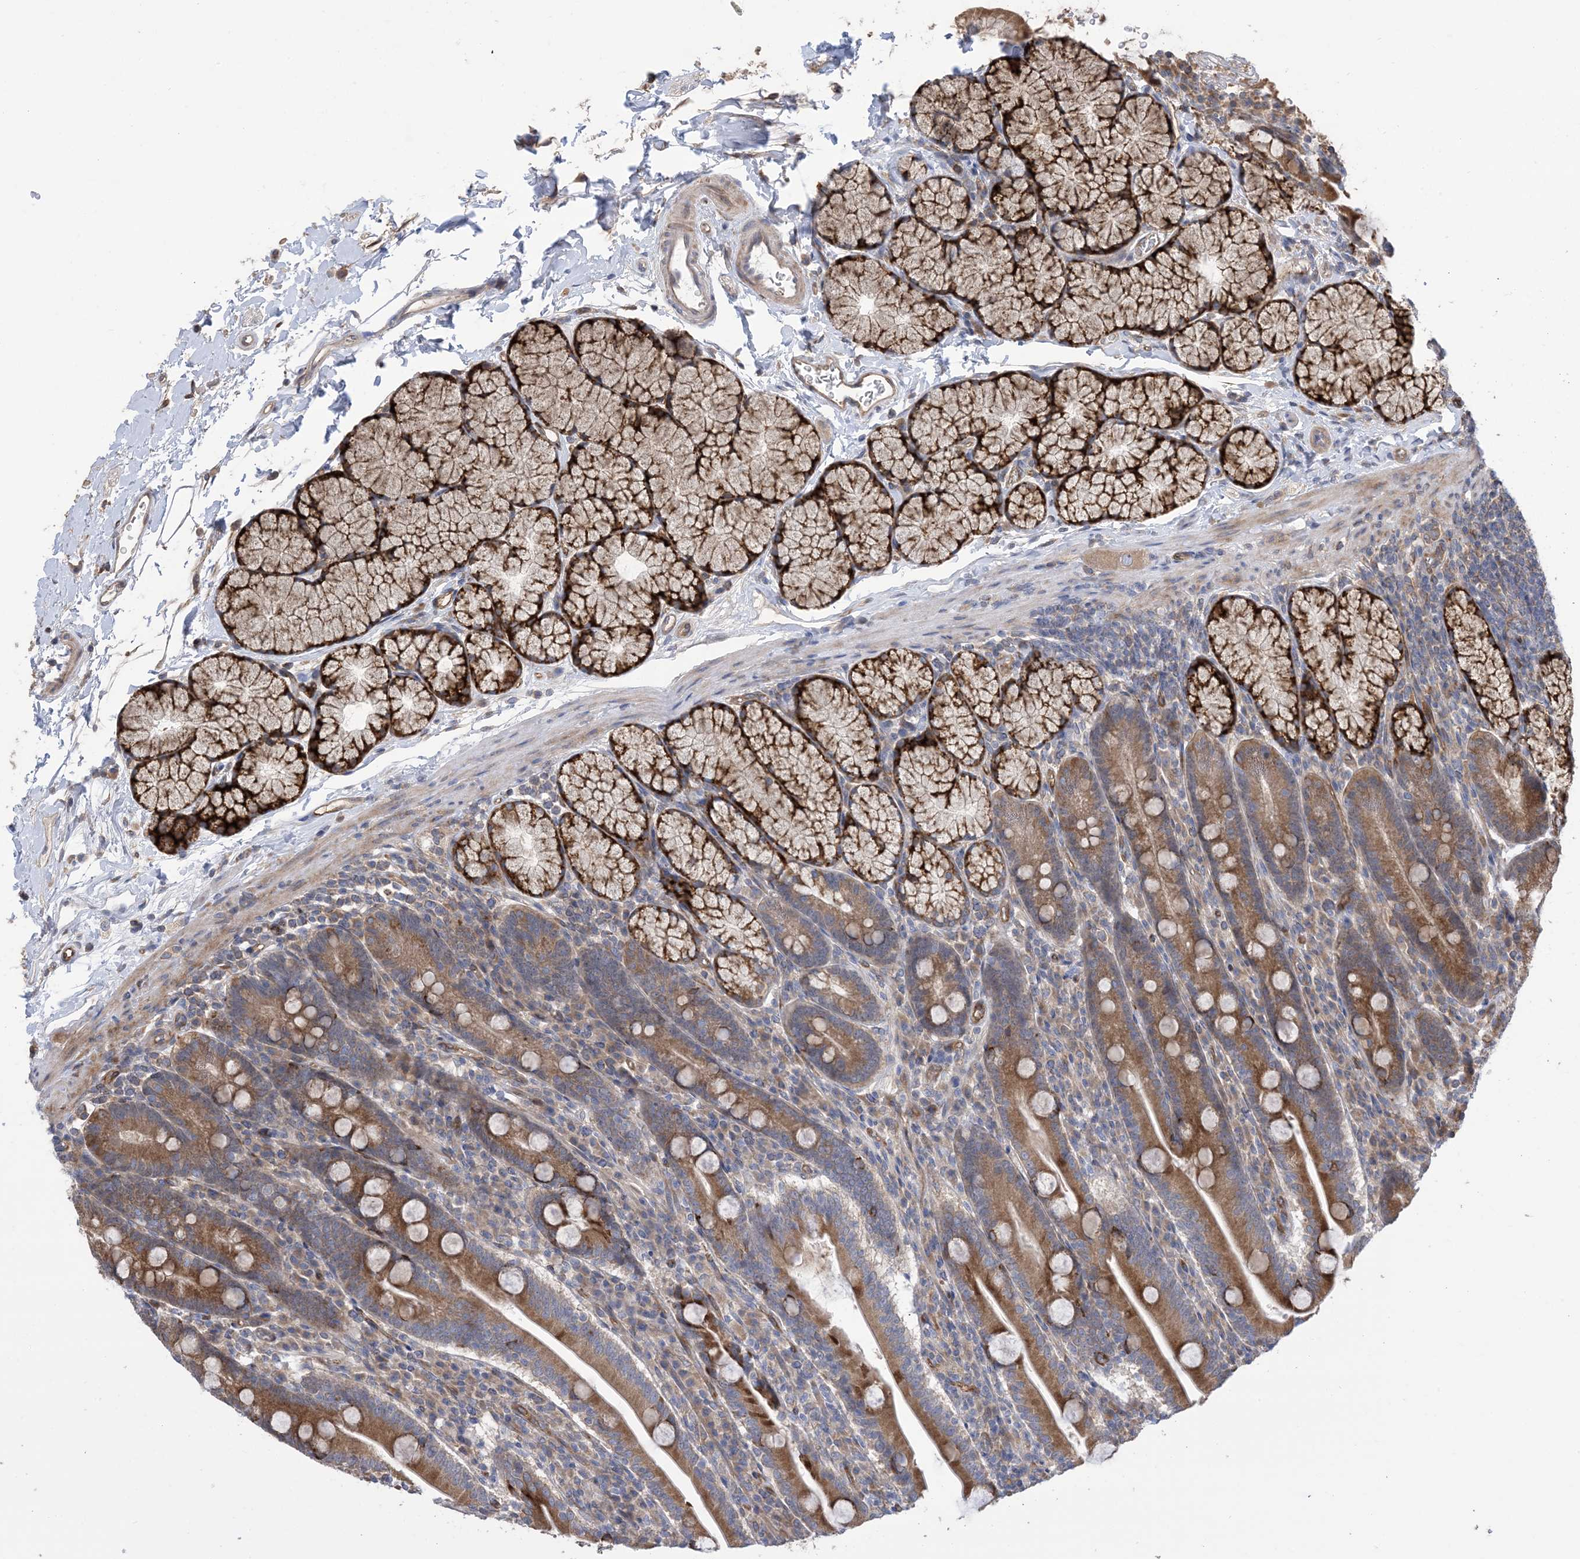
{"staining": {"intensity": "moderate", "quantity": ">75%", "location": "cytoplasmic/membranous"}, "tissue": "duodenum", "cell_type": "Glandular cells", "image_type": "normal", "snomed": [{"axis": "morphology", "description": "Normal tissue, NOS"}, {"axis": "topography", "description": "Duodenum"}], "caption": "A high-resolution histopathology image shows IHC staining of benign duodenum, which displays moderate cytoplasmic/membranous expression in approximately >75% of glandular cells. The protein of interest is stained brown, and the nuclei are stained in blue (DAB (3,3'-diaminobenzidine) IHC with brightfield microscopy, high magnification).", "gene": "CLEC16A", "patient": {"sex": "male", "age": 35}}